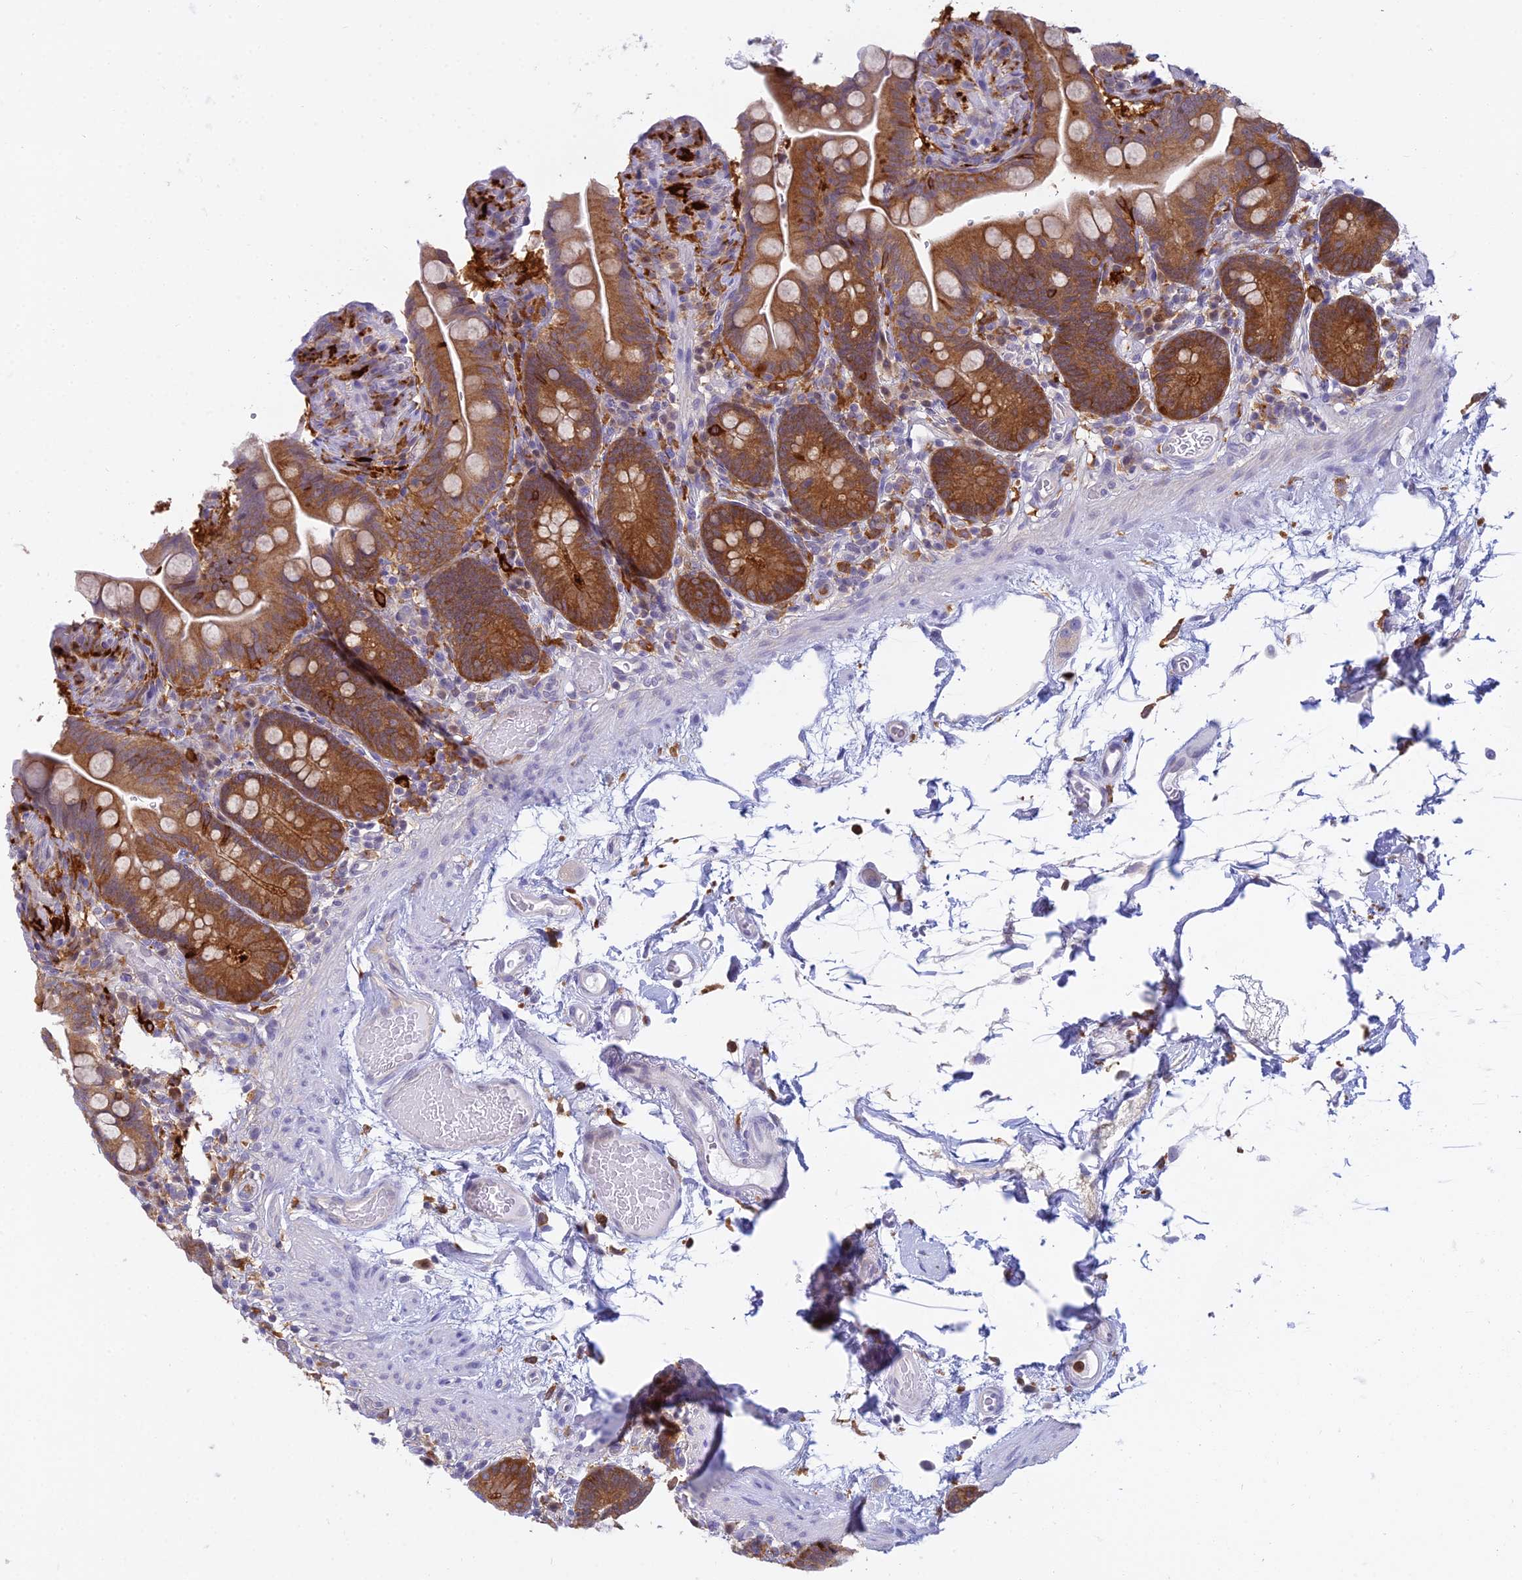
{"staining": {"intensity": "negative", "quantity": "none", "location": "none"}, "tissue": "colon", "cell_type": "Endothelial cells", "image_type": "normal", "snomed": [{"axis": "morphology", "description": "Normal tissue, NOS"}, {"axis": "topography", "description": "Smooth muscle"}, {"axis": "topography", "description": "Colon"}], "caption": "This image is of normal colon stained with immunohistochemistry (IHC) to label a protein in brown with the nuclei are counter-stained blue. There is no positivity in endothelial cells. (Brightfield microscopy of DAB IHC at high magnification).", "gene": "UBE2G1", "patient": {"sex": "male", "age": 73}}